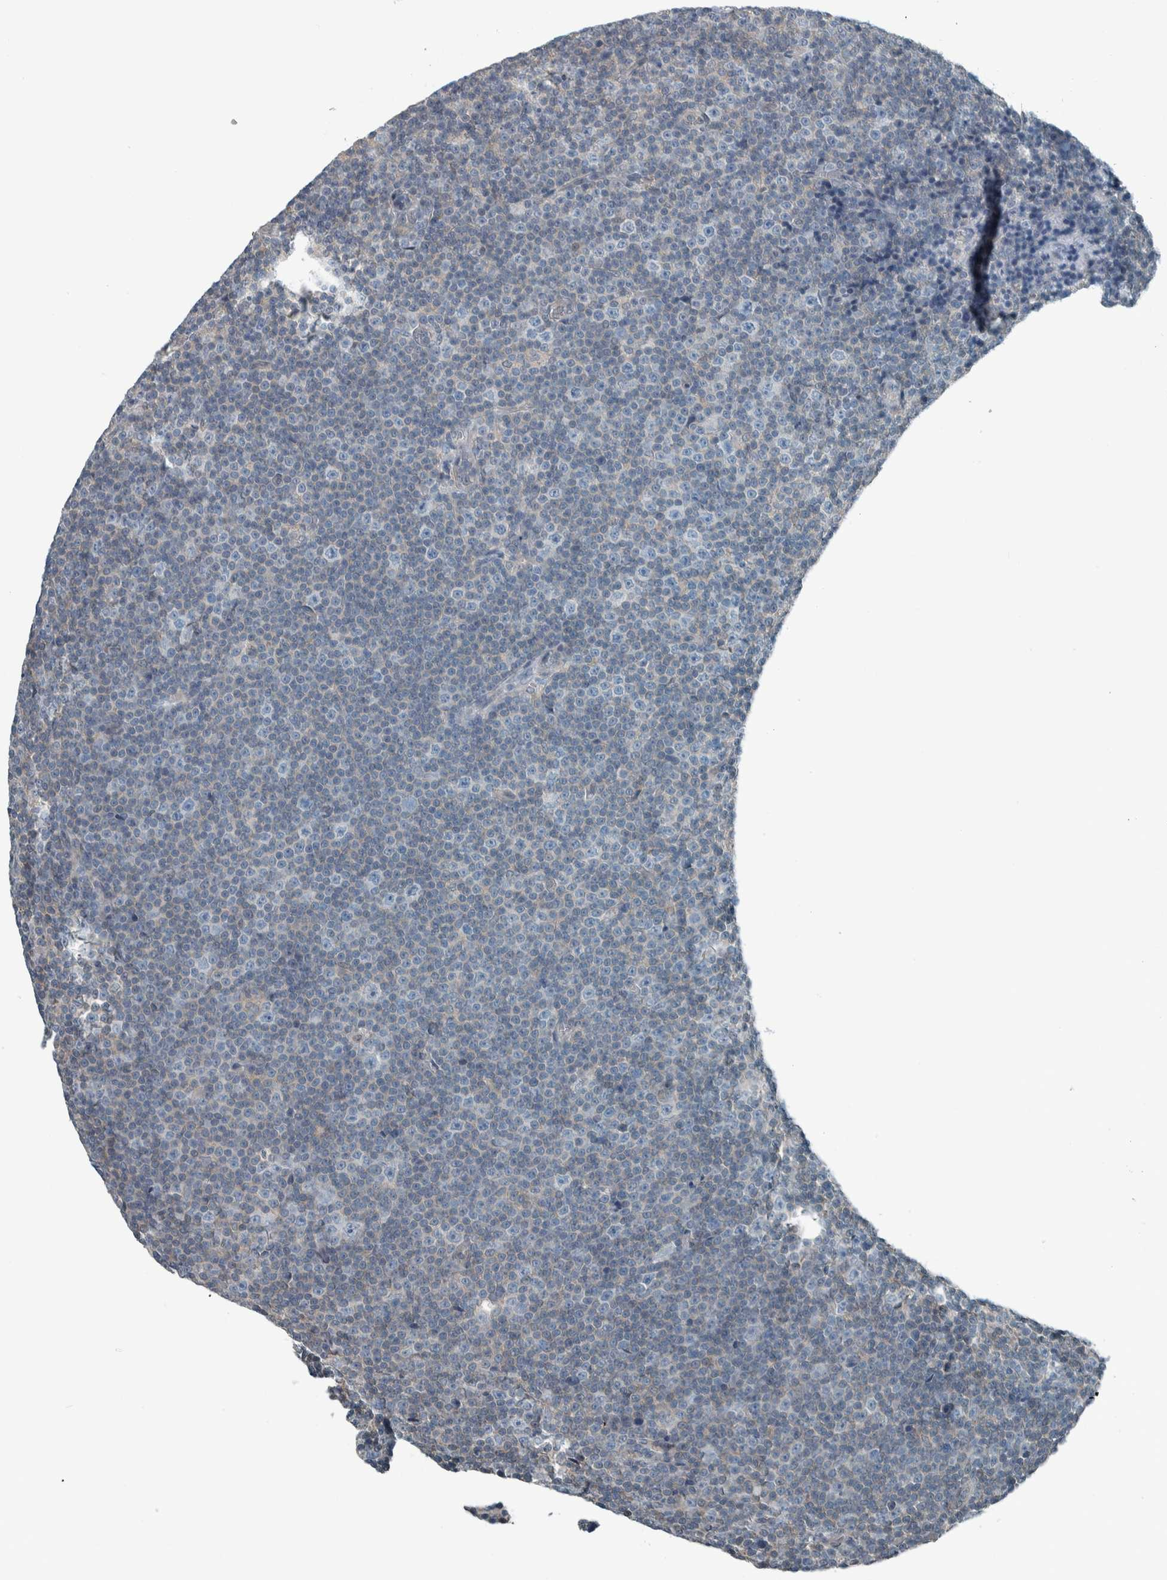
{"staining": {"intensity": "negative", "quantity": "none", "location": "none"}, "tissue": "lymphoma", "cell_type": "Tumor cells", "image_type": "cancer", "snomed": [{"axis": "morphology", "description": "Malignant lymphoma, non-Hodgkin's type, Low grade"}, {"axis": "topography", "description": "Lymph node"}], "caption": "This histopathology image is of low-grade malignant lymphoma, non-Hodgkin's type stained with immunohistochemistry to label a protein in brown with the nuclei are counter-stained blue. There is no staining in tumor cells.", "gene": "ALAD", "patient": {"sex": "female", "age": 67}}